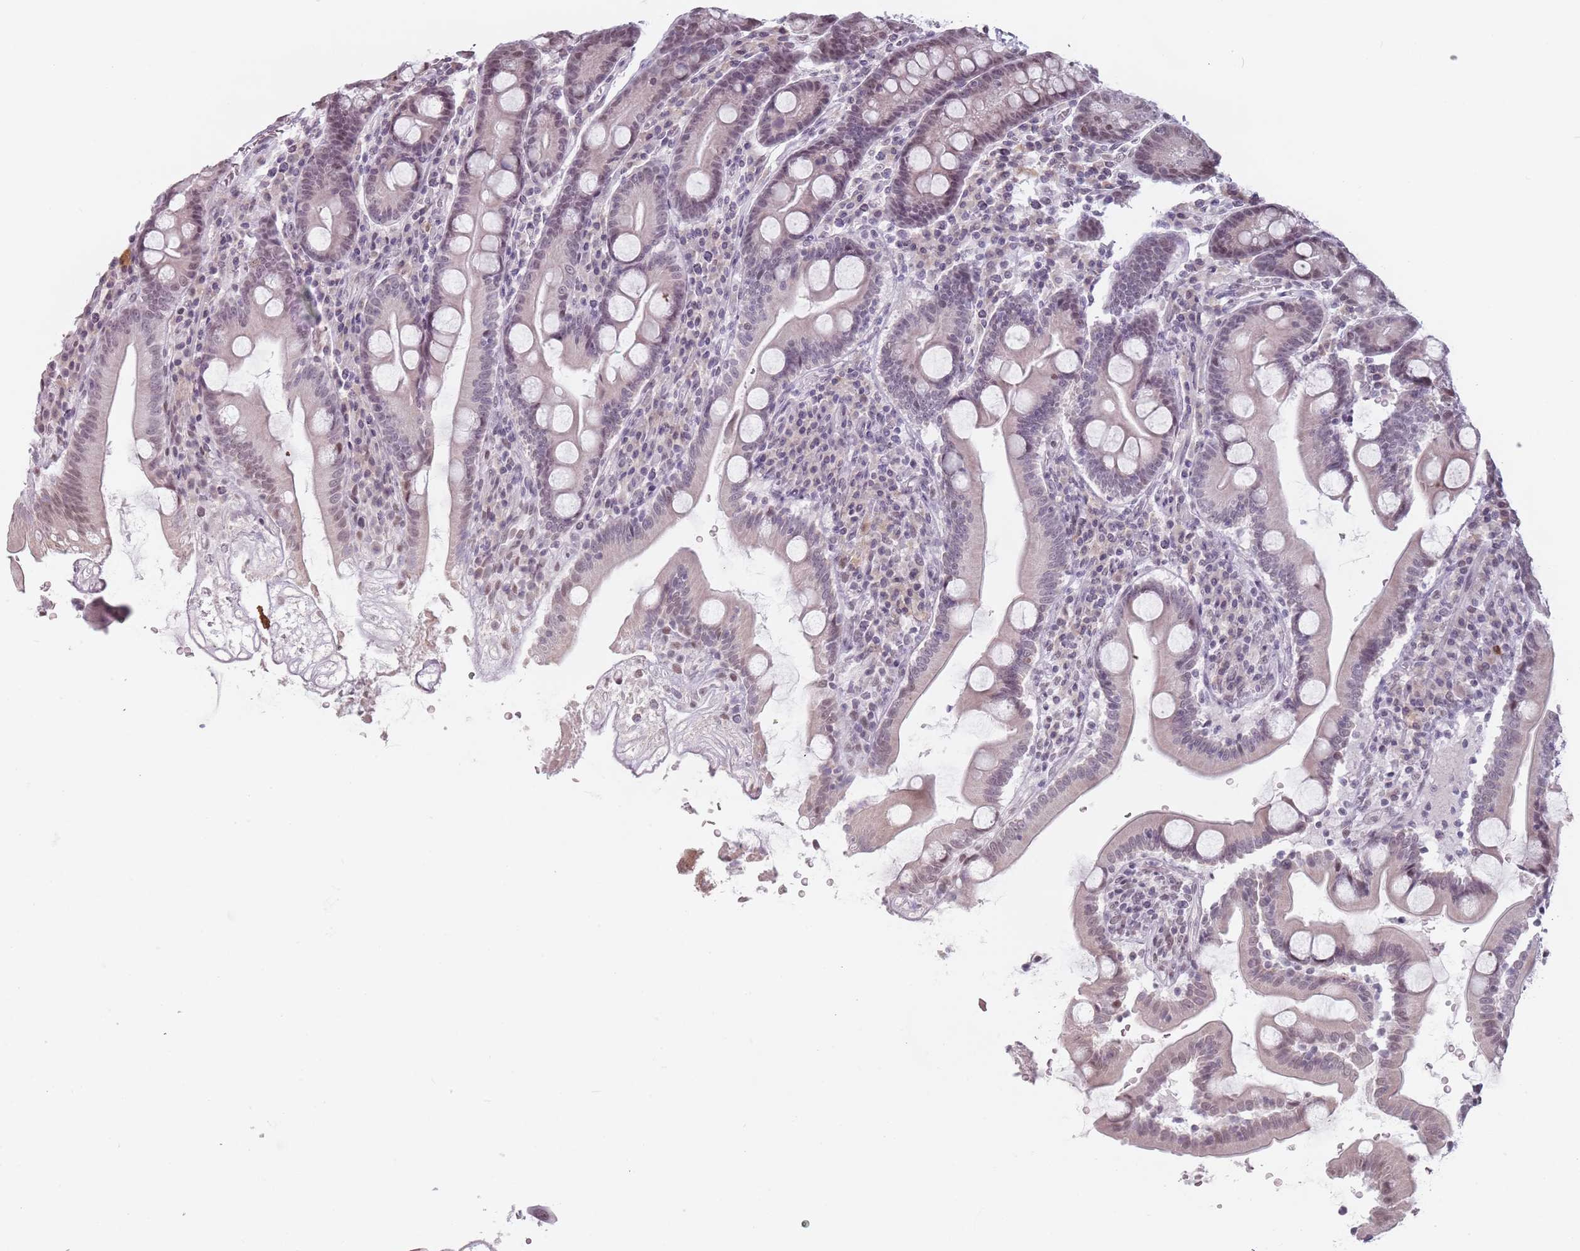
{"staining": {"intensity": "moderate", "quantity": "25%-75%", "location": "nuclear"}, "tissue": "duodenum", "cell_type": "Glandular cells", "image_type": "normal", "snomed": [{"axis": "morphology", "description": "Normal tissue, NOS"}, {"axis": "topography", "description": "Duodenum"}], "caption": "A histopathology image of human duodenum stained for a protein reveals moderate nuclear brown staining in glandular cells. (DAB = brown stain, brightfield microscopy at high magnification).", "gene": "PTCHD1", "patient": {"sex": "male", "age": 35}}